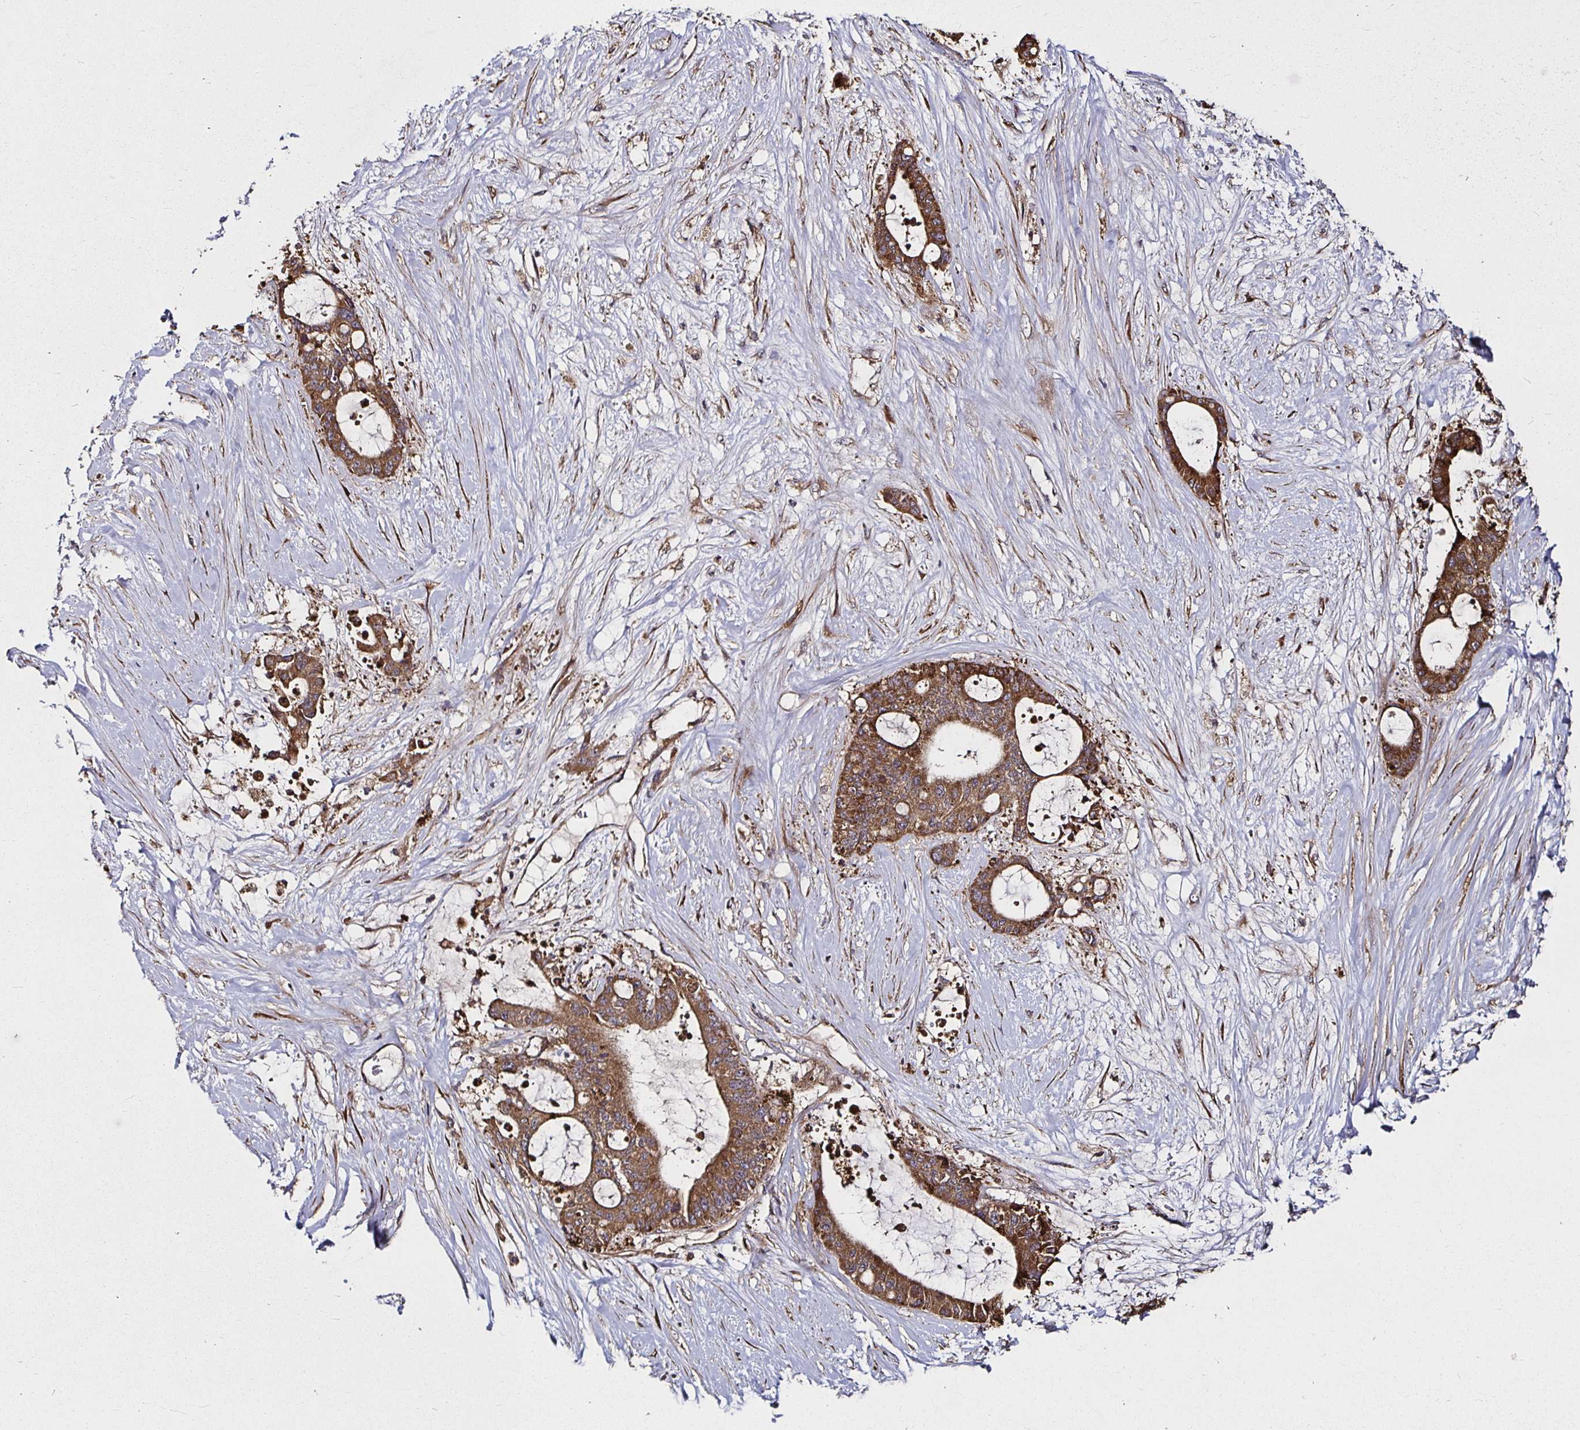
{"staining": {"intensity": "moderate", "quantity": ">75%", "location": "cytoplasmic/membranous"}, "tissue": "liver cancer", "cell_type": "Tumor cells", "image_type": "cancer", "snomed": [{"axis": "morphology", "description": "Normal tissue, NOS"}, {"axis": "morphology", "description": "Cholangiocarcinoma"}, {"axis": "topography", "description": "Liver"}, {"axis": "topography", "description": "Peripheral nerve tissue"}], "caption": "An immunohistochemistry histopathology image of neoplastic tissue is shown. Protein staining in brown highlights moderate cytoplasmic/membranous positivity in liver cholangiocarcinoma within tumor cells.", "gene": "MLST8", "patient": {"sex": "female", "age": 73}}